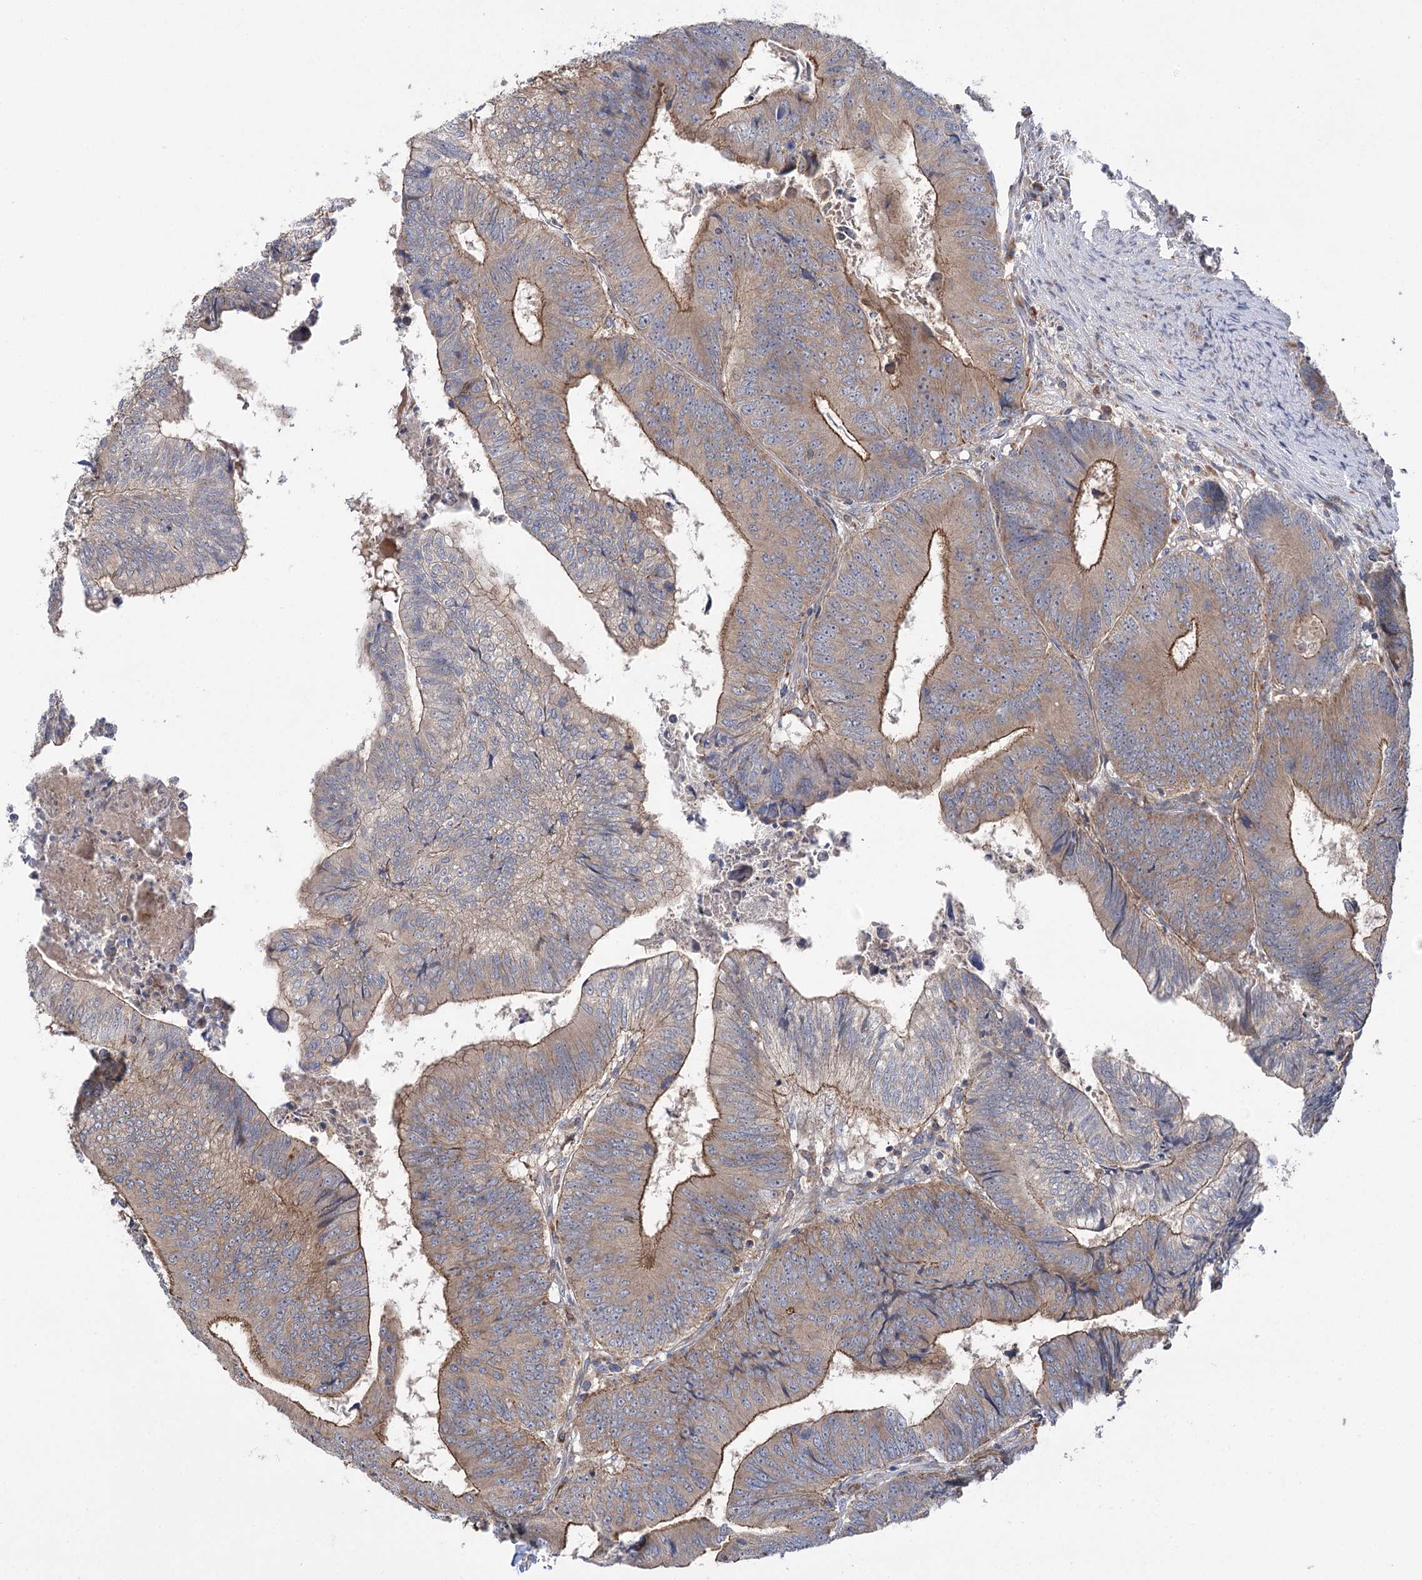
{"staining": {"intensity": "moderate", "quantity": ">75%", "location": "cytoplasmic/membranous"}, "tissue": "colorectal cancer", "cell_type": "Tumor cells", "image_type": "cancer", "snomed": [{"axis": "morphology", "description": "Adenocarcinoma, NOS"}, {"axis": "topography", "description": "Colon"}], "caption": "Protein analysis of colorectal cancer tissue displays moderate cytoplasmic/membranous staining in approximately >75% of tumor cells.", "gene": "VPS37B", "patient": {"sex": "female", "age": 67}}